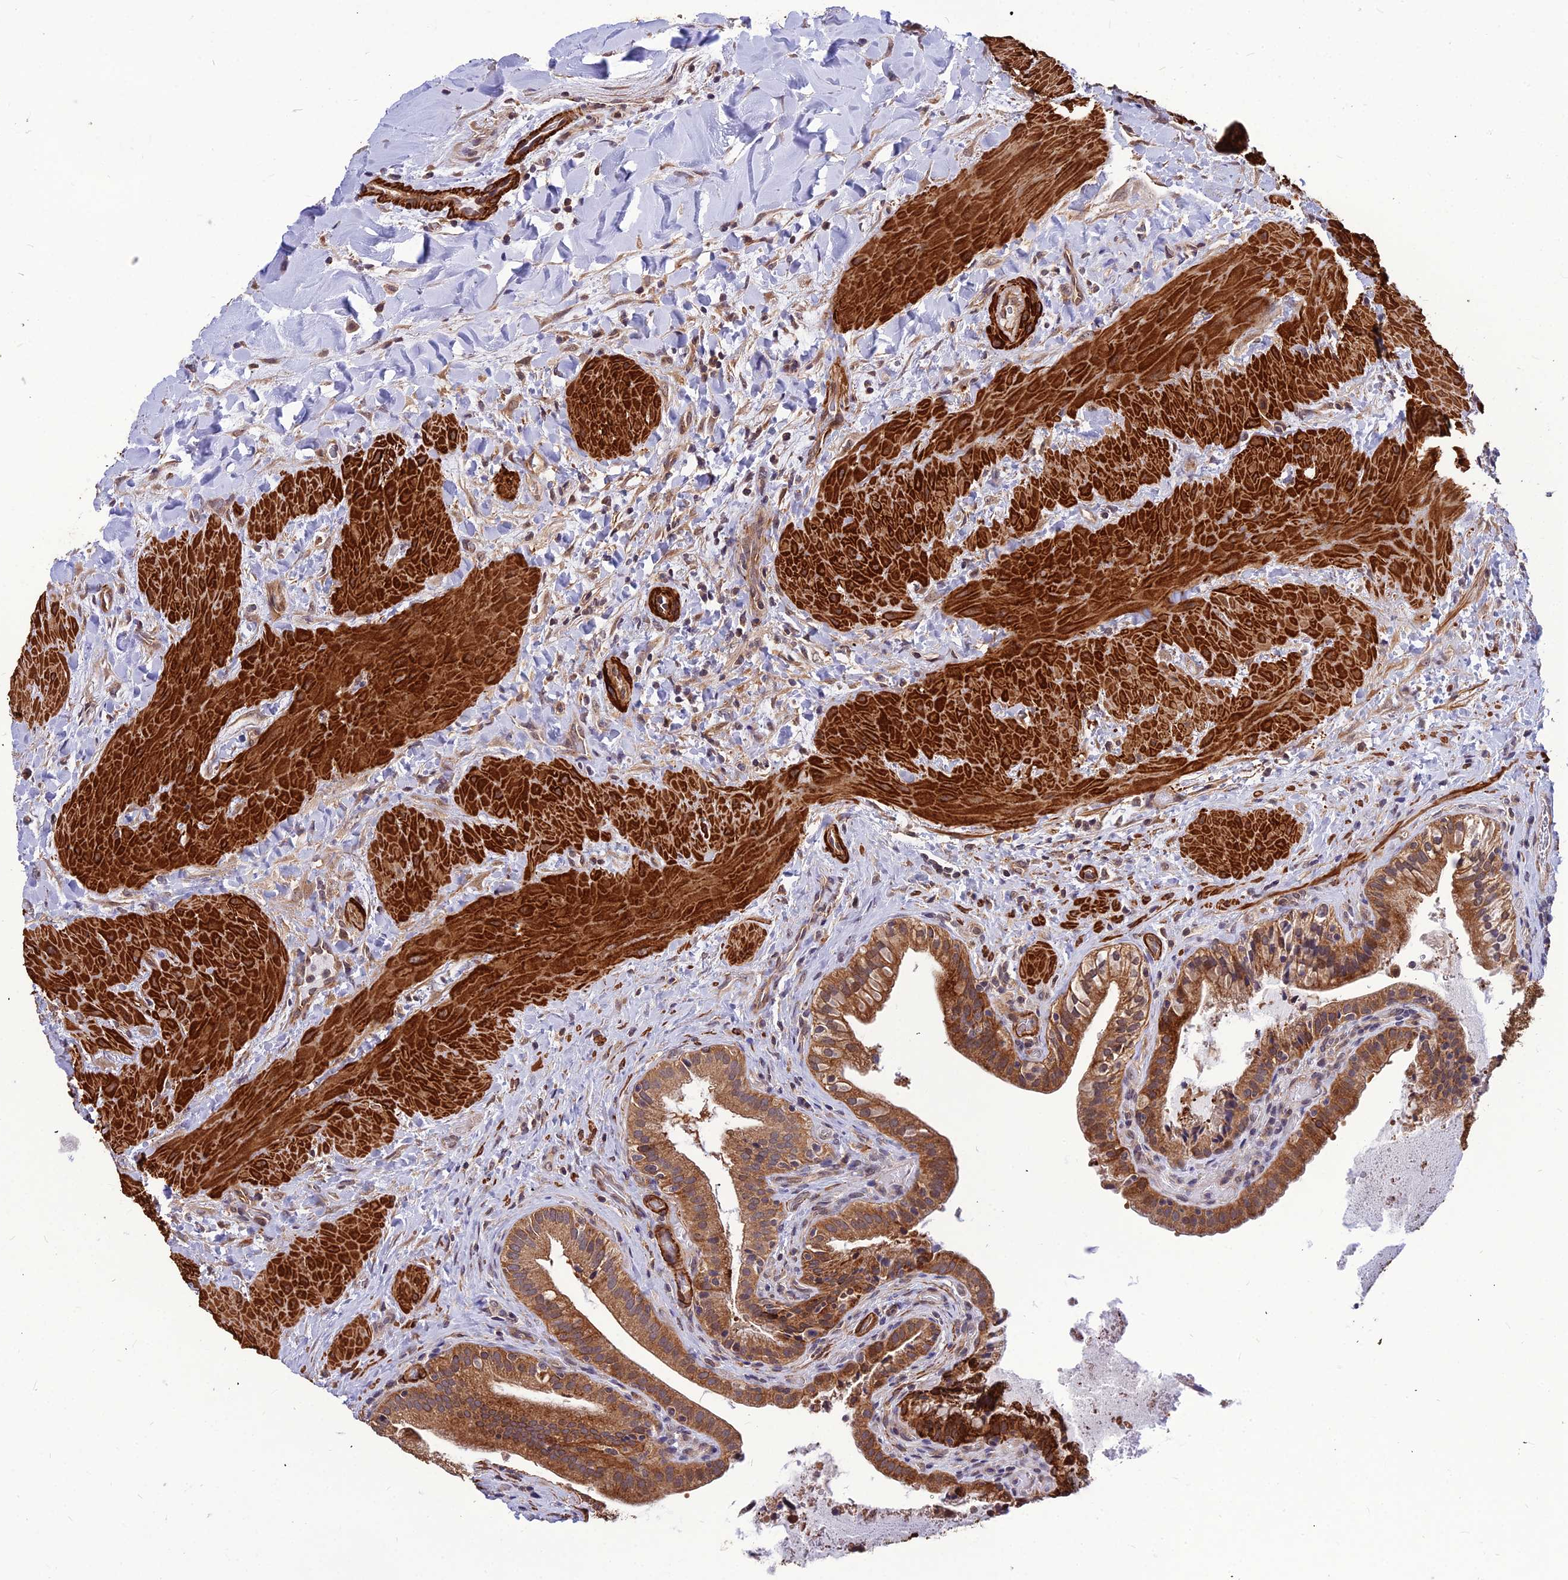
{"staining": {"intensity": "strong", "quantity": ">75%", "location": "cytoplasmic/membranous"}, "tissue": "gallbladder", "cell_type": "Glandular cells", "image_type": "normal", "snomed": [{"axis": "morphology", "description": "Normal tissue, NOS"}, {"axis": "topography", "description": "Gallbladder"}], "caption": "Immunohistochemistry (IHC) (DAB (3,3'-diaminobenzidine)) staining of normal human gallbladder demonstrates strong cytoplasmic/membranous protein positivity in about >75% of glandular cells.", "gene": "LEKR1", "patient": {"sex": "male", "age": 24}}